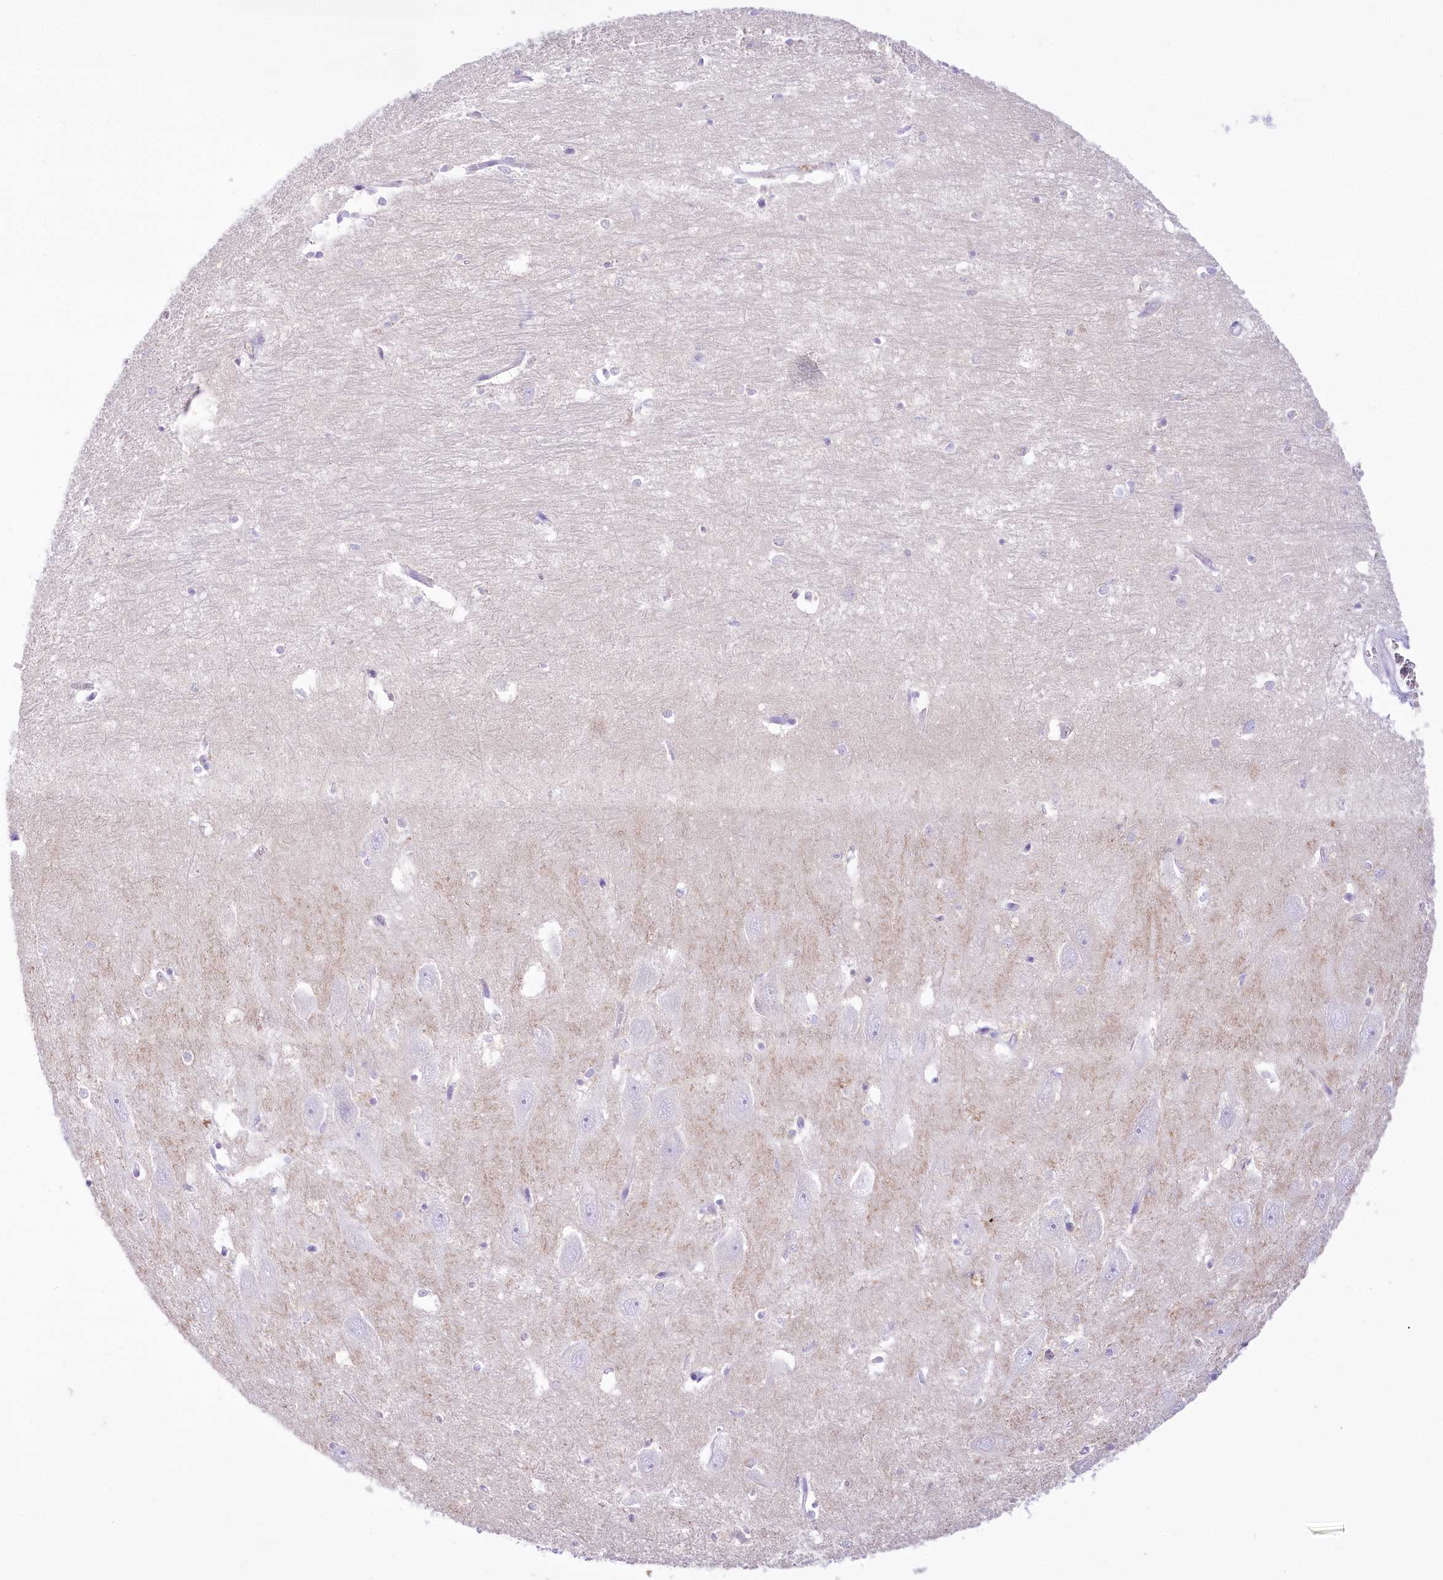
{"staining": {"intensity": "negative", "quantity": "none", "location": "none"}, "tissue": "hippocampus", "cell_type": "Glial cells", "image_type": "normal", "snomed": [{"axis": "morphology", "description": "Normal tissue, NOS"}, {"axis": "topography", "description": "Hippocampus"}], "caption": "DAB immunohistochemical staining of normal human hippocampus demonstrates no significant staining in glial cells. (DAB IHC, high magnification).", "gene": "PBLD", "patient": {"sex": "female", "age": 64}}